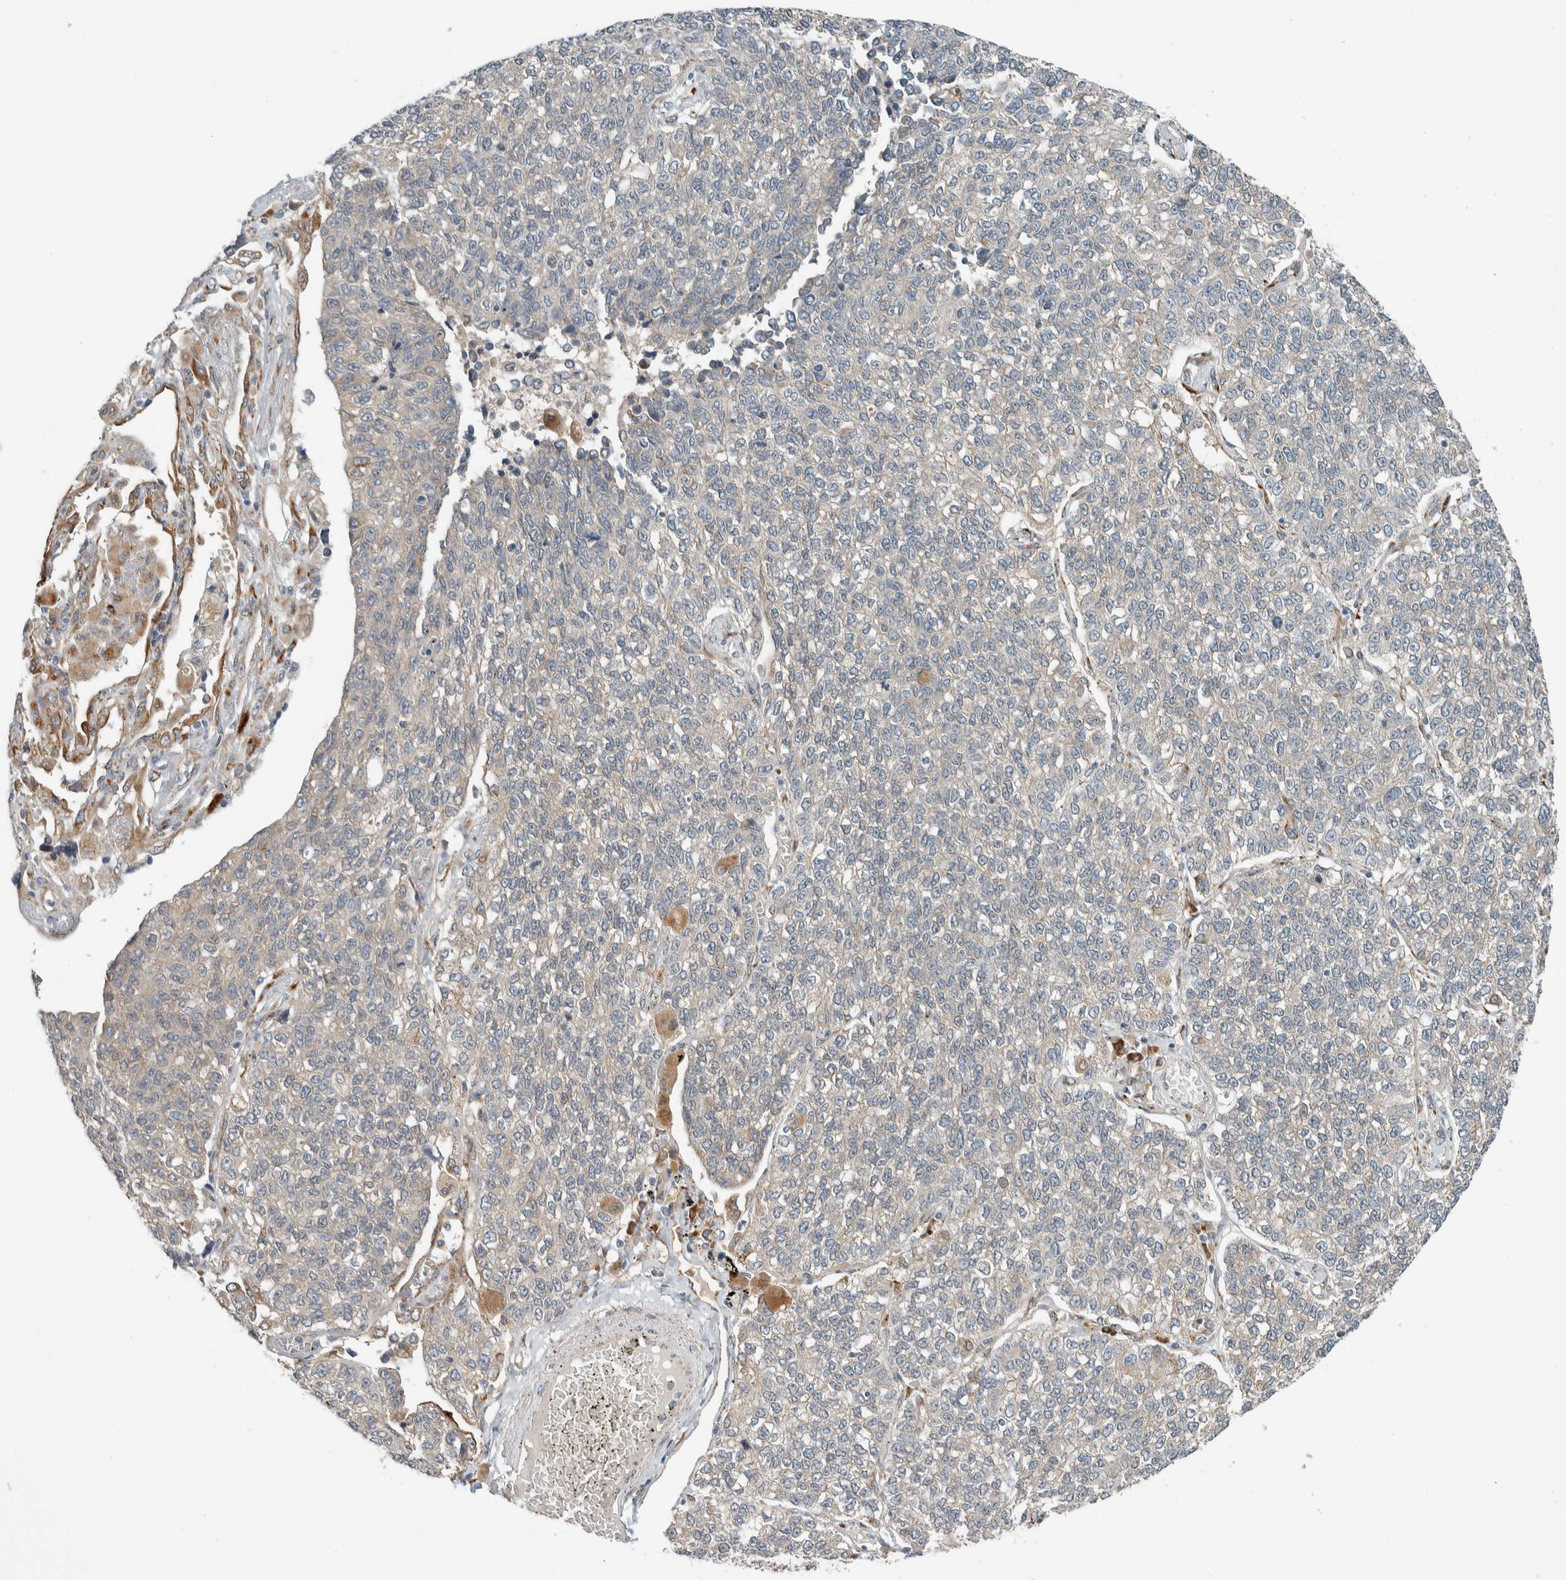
{"staining": {"intensity": "negative", "quantity": "none", "location": "none"}, "tissue": "lung cancer", "cell_type": "Tumor cells", "image_type": "cancer", "snomed": [{"axis": "morphology", "description": "Adenocarcinoma, NOS"}, {"axis": "topography", "description": "Lung"}], "caption": "Immunohistochemical staining of lung cancer (adenocarcinoma) displays no significant expression in tumor cells.", "gene": "CTBP2", "patient": {"sex": "male", "age": 49}}